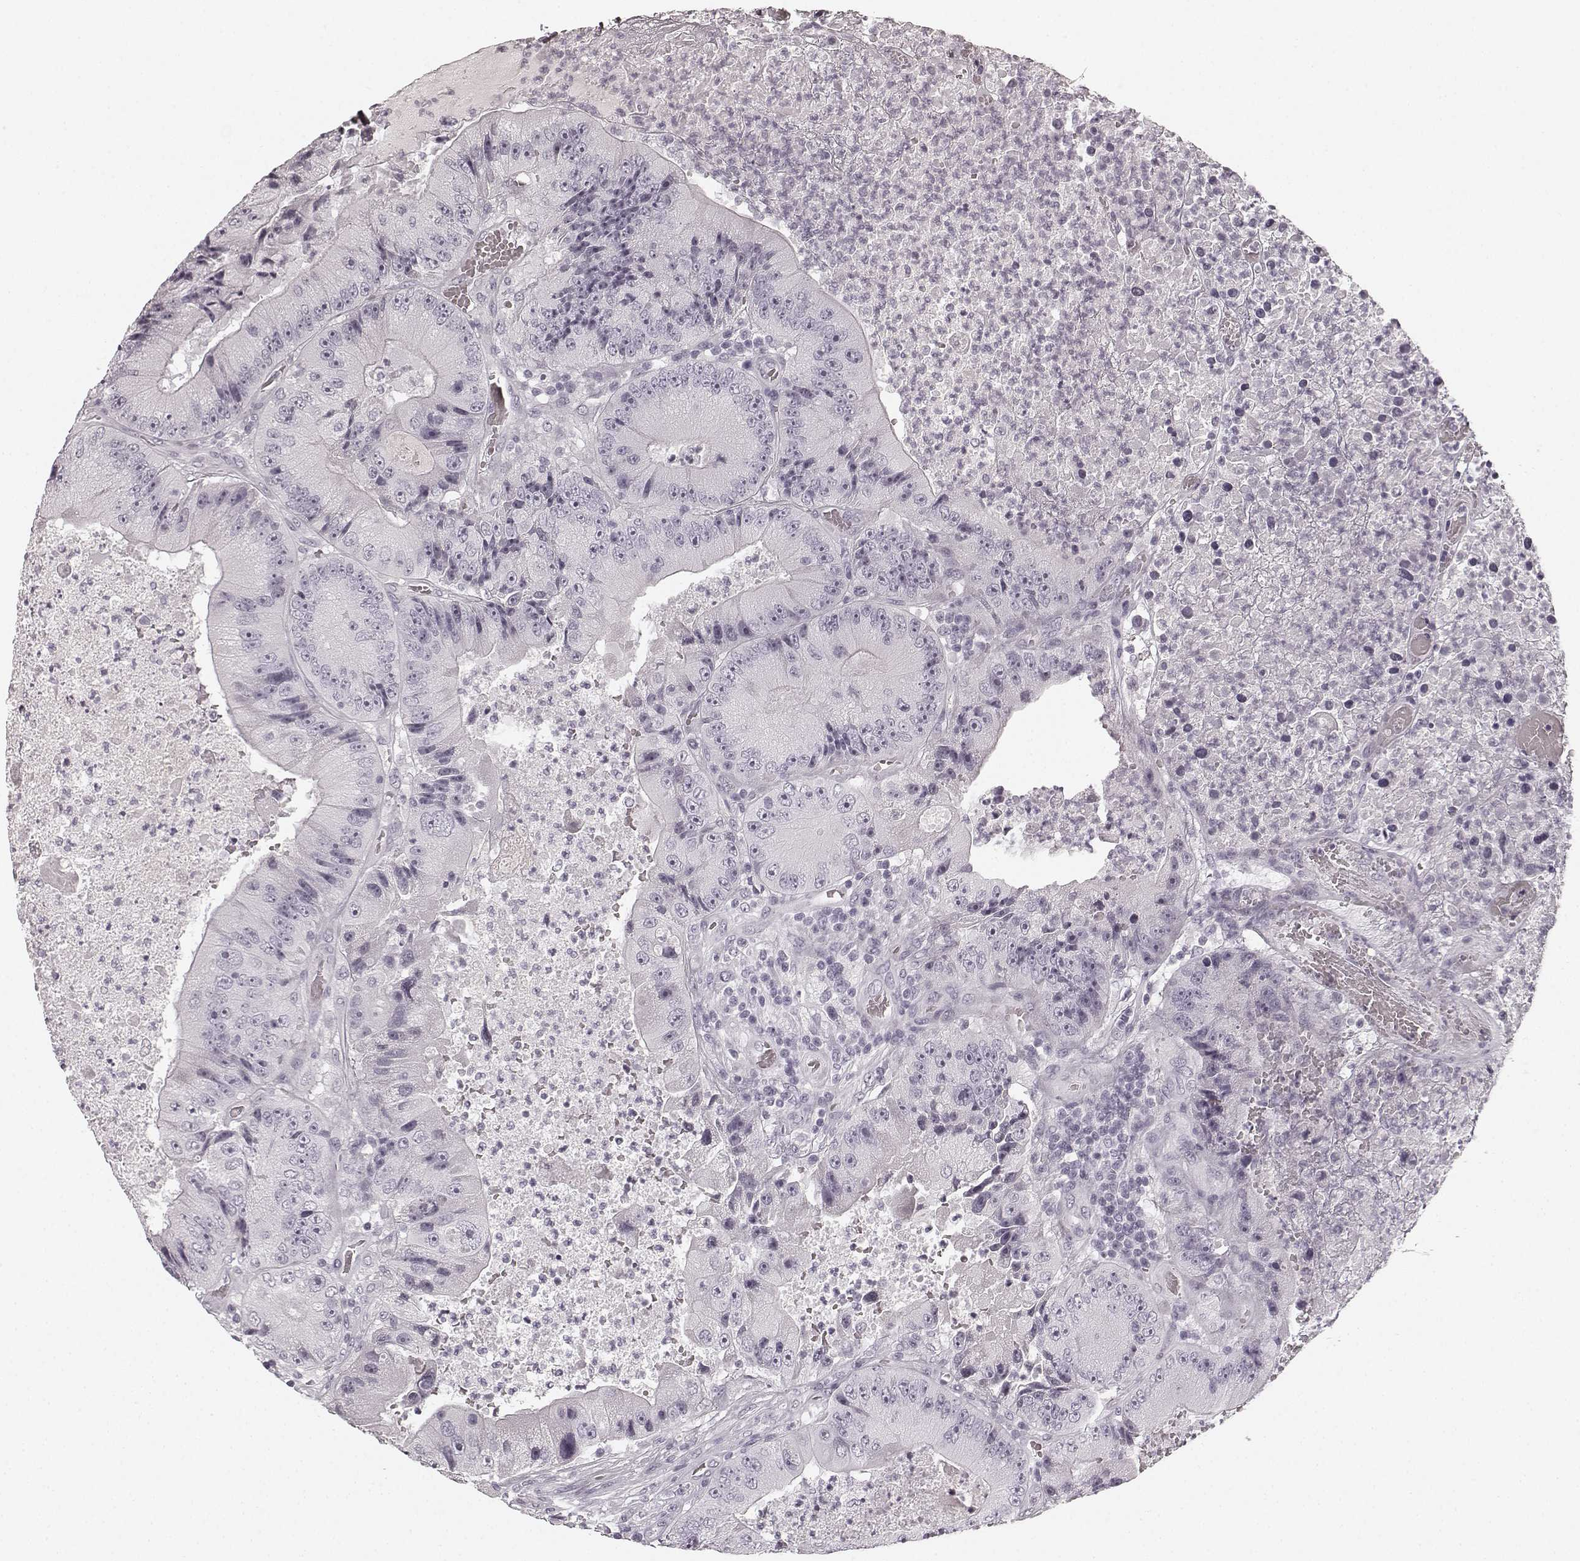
{"staining": {"intensity": "negative", "quantity": "none", "location": "none"}, "tissue": "colorectal cancer", "cell_type": "Tumor cells", "image_type": "cancer", "snomed": [{"axis": "morphology", "description": "Adenocarcinoma, NOS"}, {"axis": "topography", "description": "Colon"}], "caption": "The micrograph exhibits no significant positivity in tumor cells of colorectal cancer (adenocarcinoma). (DAB (3,3'-diaminobenzidine) IHC with hematoxylin counter stain).", "gene": "TMPRSS15", "patient": {"sex": "female", "age": 86}}